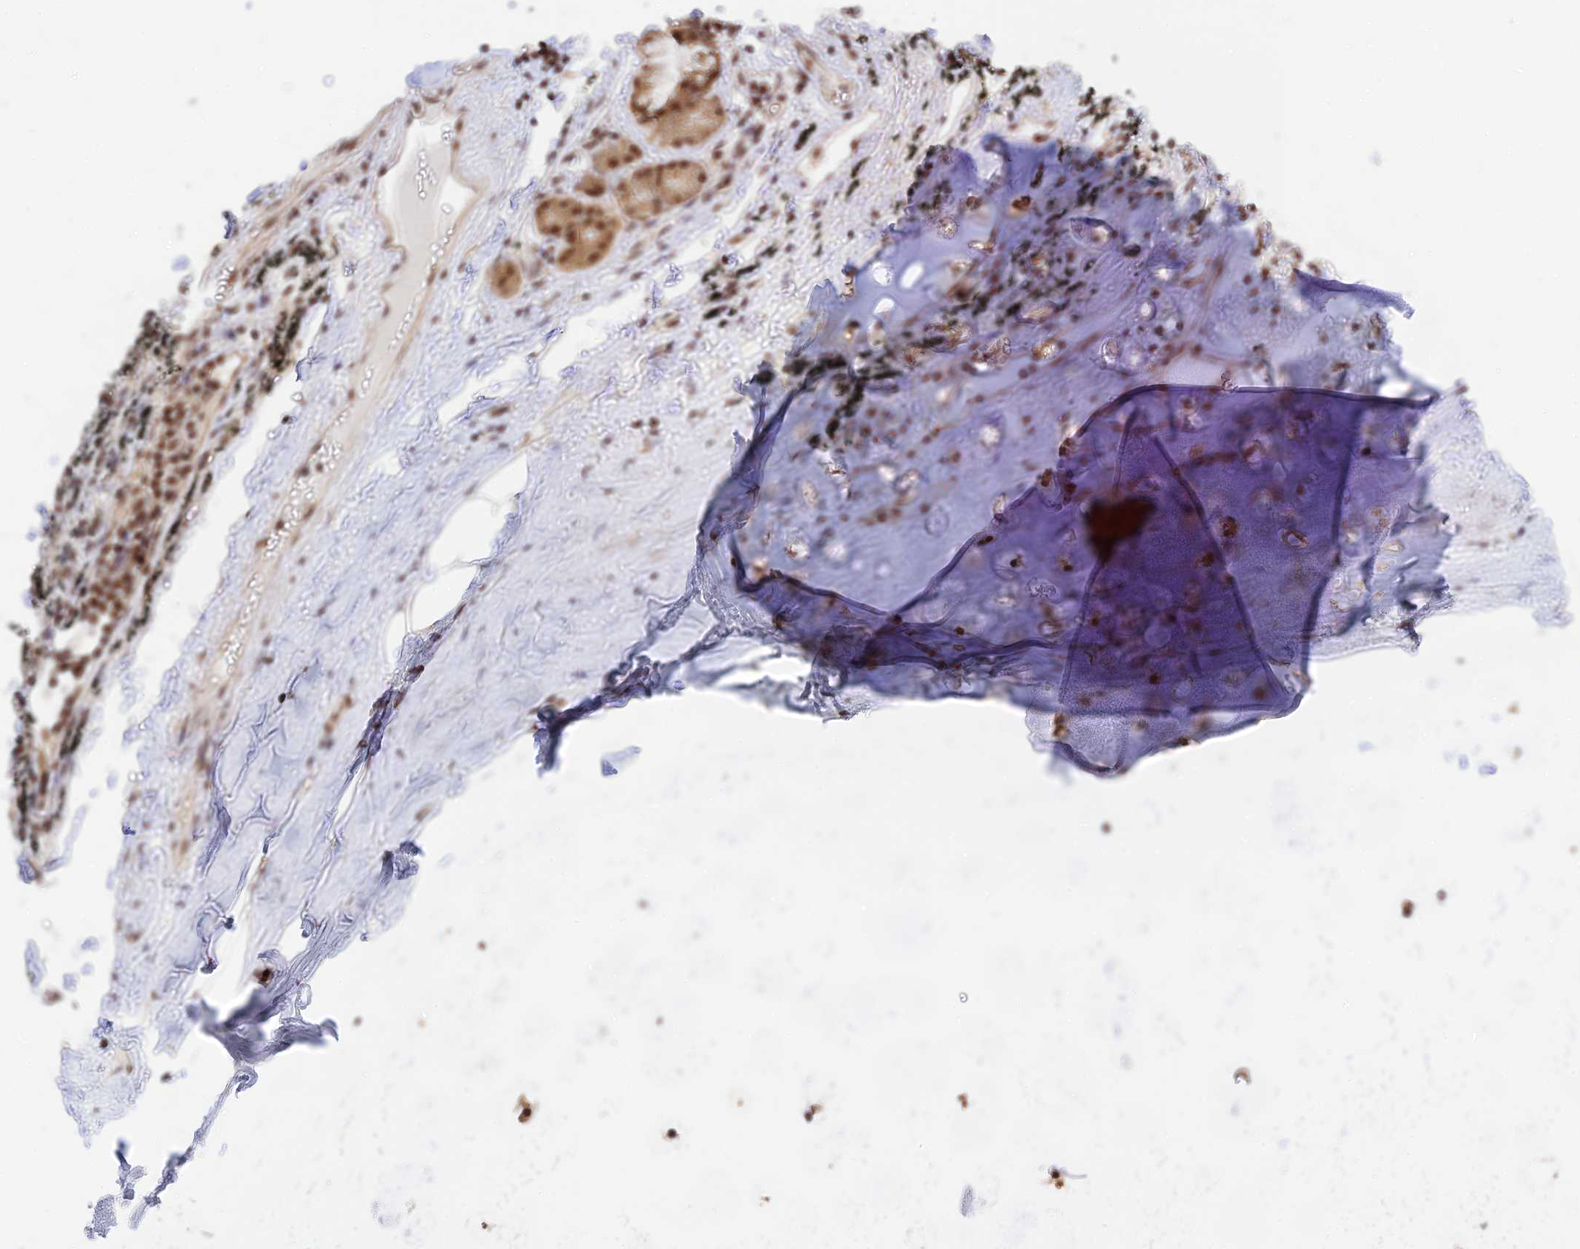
{"staining": {"intensity": "moderate", "quantity": ">75%", "location": "nuclear"}, "tissue": "adipose tissue", "cell_type": "Adipocytes", "image_type": "normal", "snomed": [{"axis": "morphology", "description": "Normal tissue, NOS"}, {"axis": "topography", "description": "Lymph node"}, {"axis": "topography", "description": "Bronchus"}], "caption": "Immunohistochemistry photomicrograph of unremarkable human adipose tissue stained for a protein (brown), which exhibits medium levels of moderate nuclear positivity in about >75% of adipocytes.", "gene": "THAP11", "patient": {"sex": "male", "age": 63}}